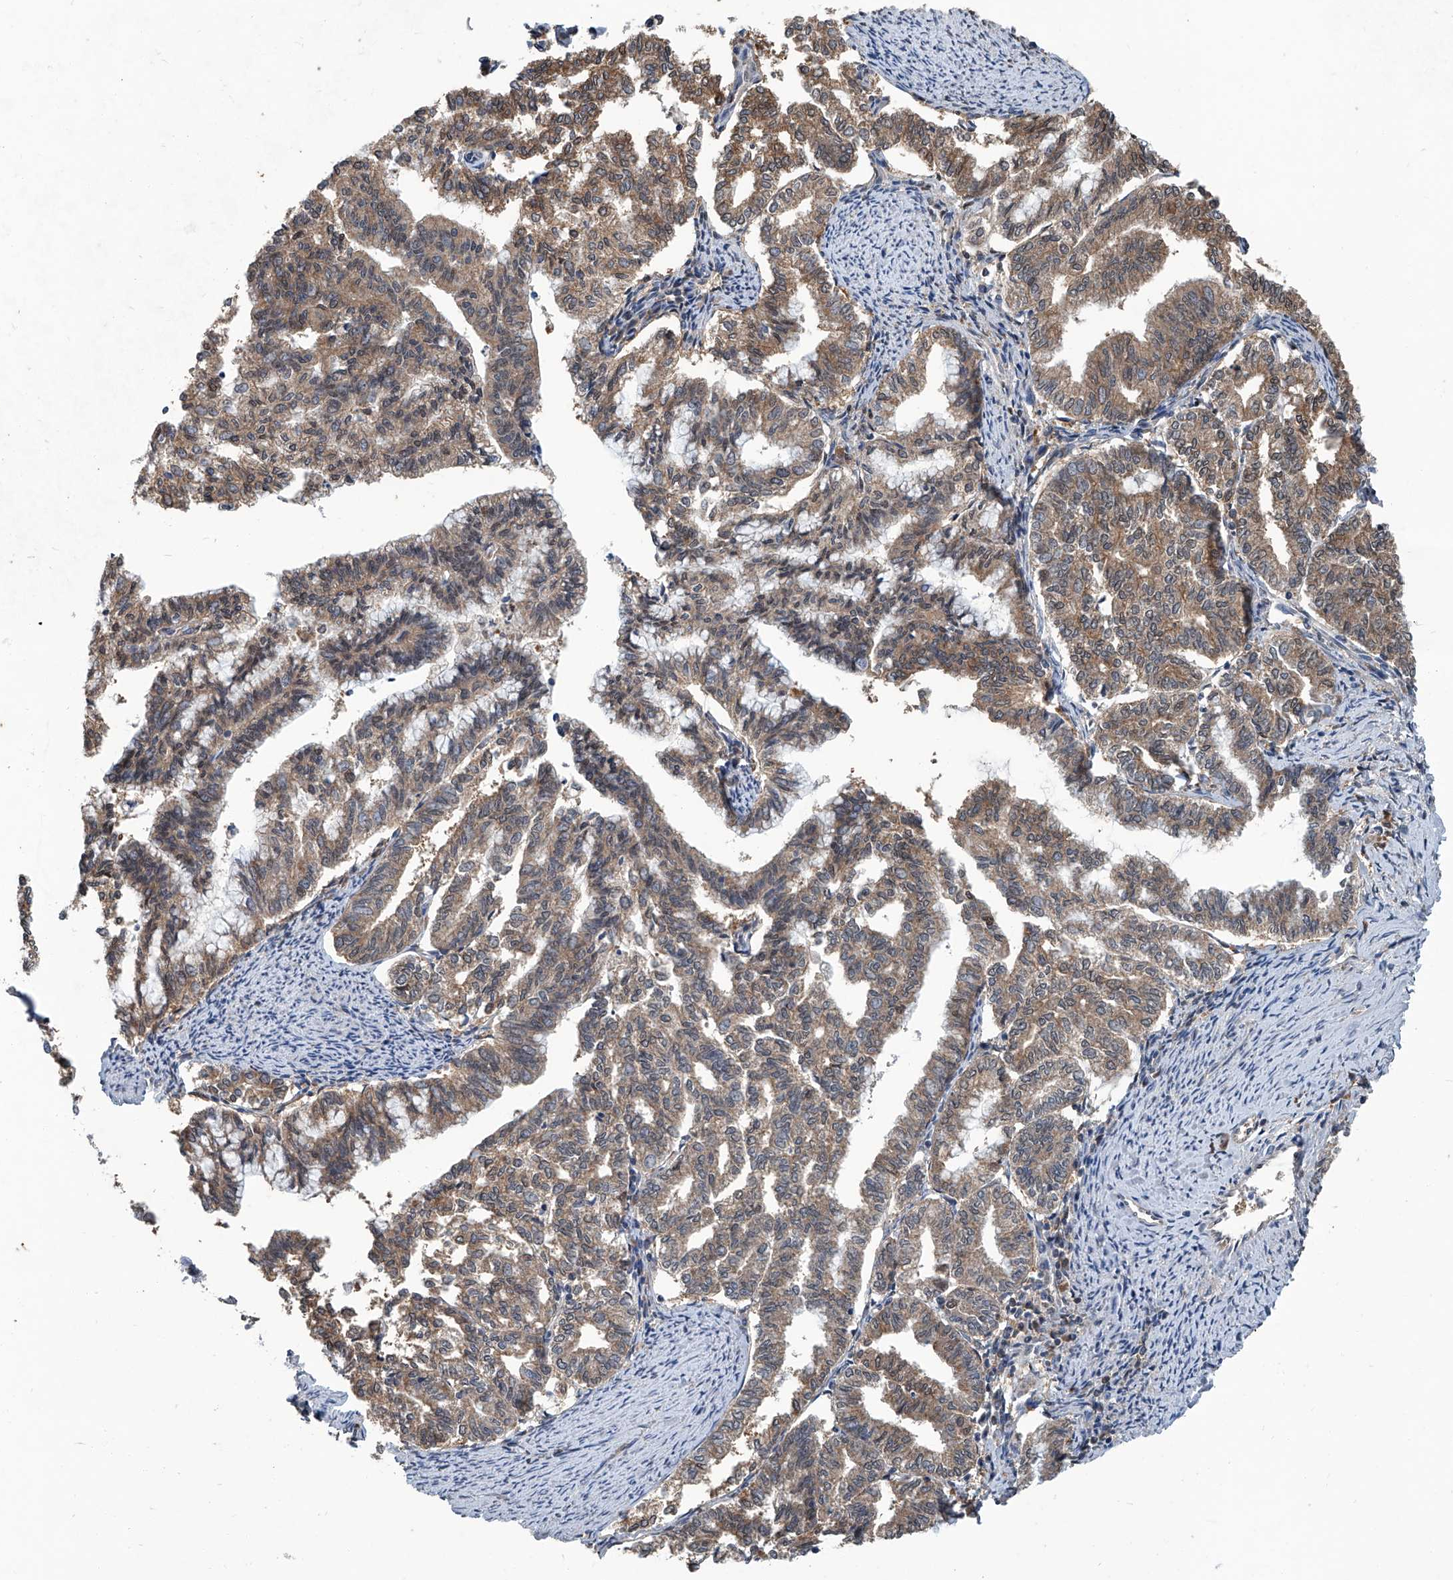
{"staining": {"intensity": "moderate", "quantity": ">75%", "location": "cytoplasmic/membranous"}, "tissue": "endometrial cancer", "cell_type": "Tumor cells", "image_type": "cancer", "snomed": [{"axis": "morphology", "description": "Adenocarcinoma, NOS"}, {"axis": "topography", "description": "Endometrium"}], "caption": "An IHC photomicrograph of tumor tissue is shown. Protein staining in brown highlights moderate cytoplasmic/membranous positivity in endometrial adenocarcinoma within tumor cells. Nuclei are stained in blue.", "gene": "CLK1", "patient": {"sex": "female", "age": 79}}